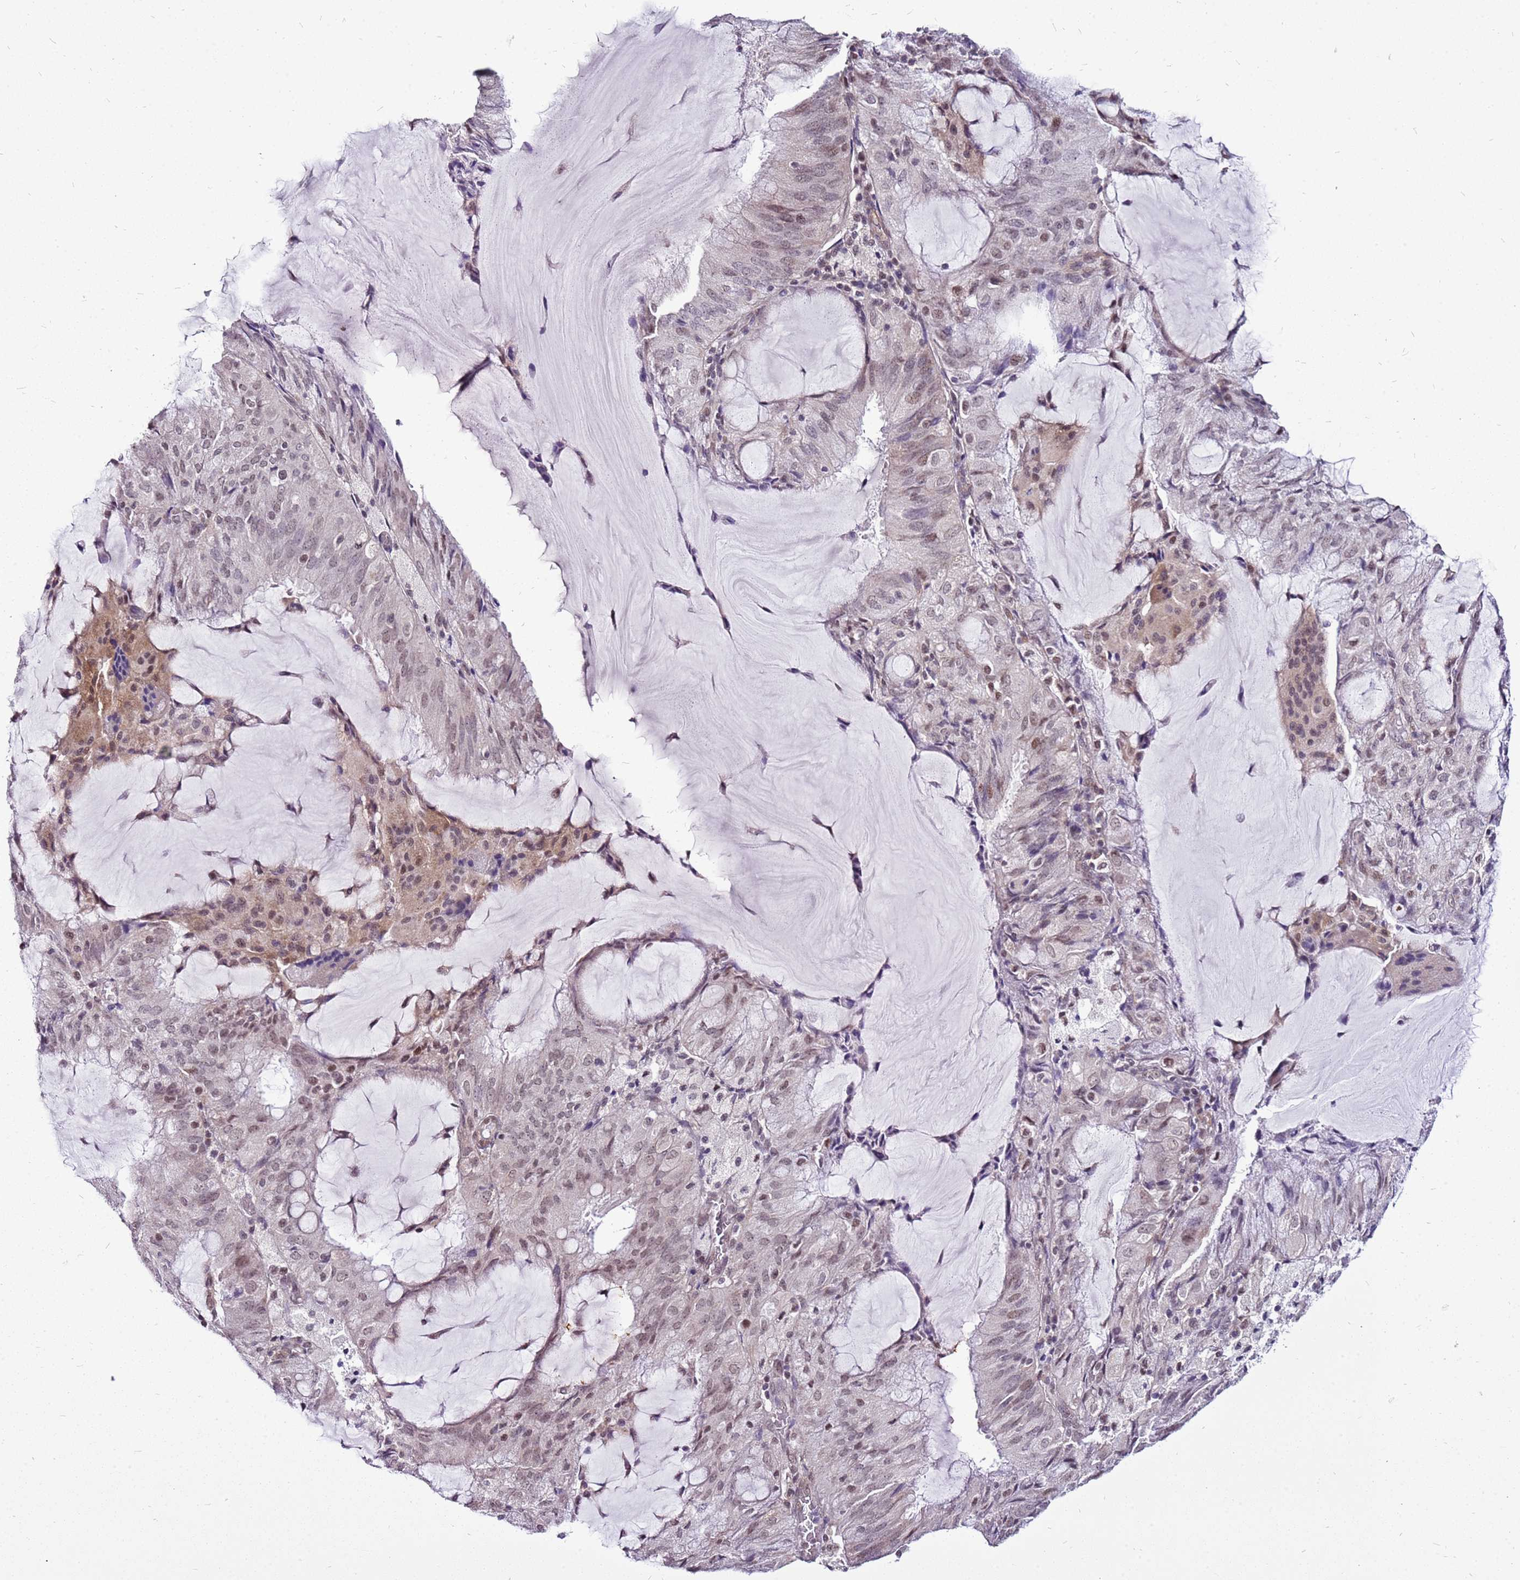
{"staining": {"intensity": "weak", "quantity": "25%-75%", "location": "nuclear"}, "tissue": "endometrial cancer", "cell_type": "Tumor cells", "image_type": "cancer", "snomed": [{"axis": "morphology", "description": "Adenocarcinoma, NOS"}, {"axis": "topography", "description": "Endometrium"}], "caption": "Endometrial cancer (adenocarcinoma) stained with a brown dye shows weak nuclear positive staining in about 25%-75% of tumor cells.", "gene": "CCDC166", "patient": {"sex": "female", "age": 81}}